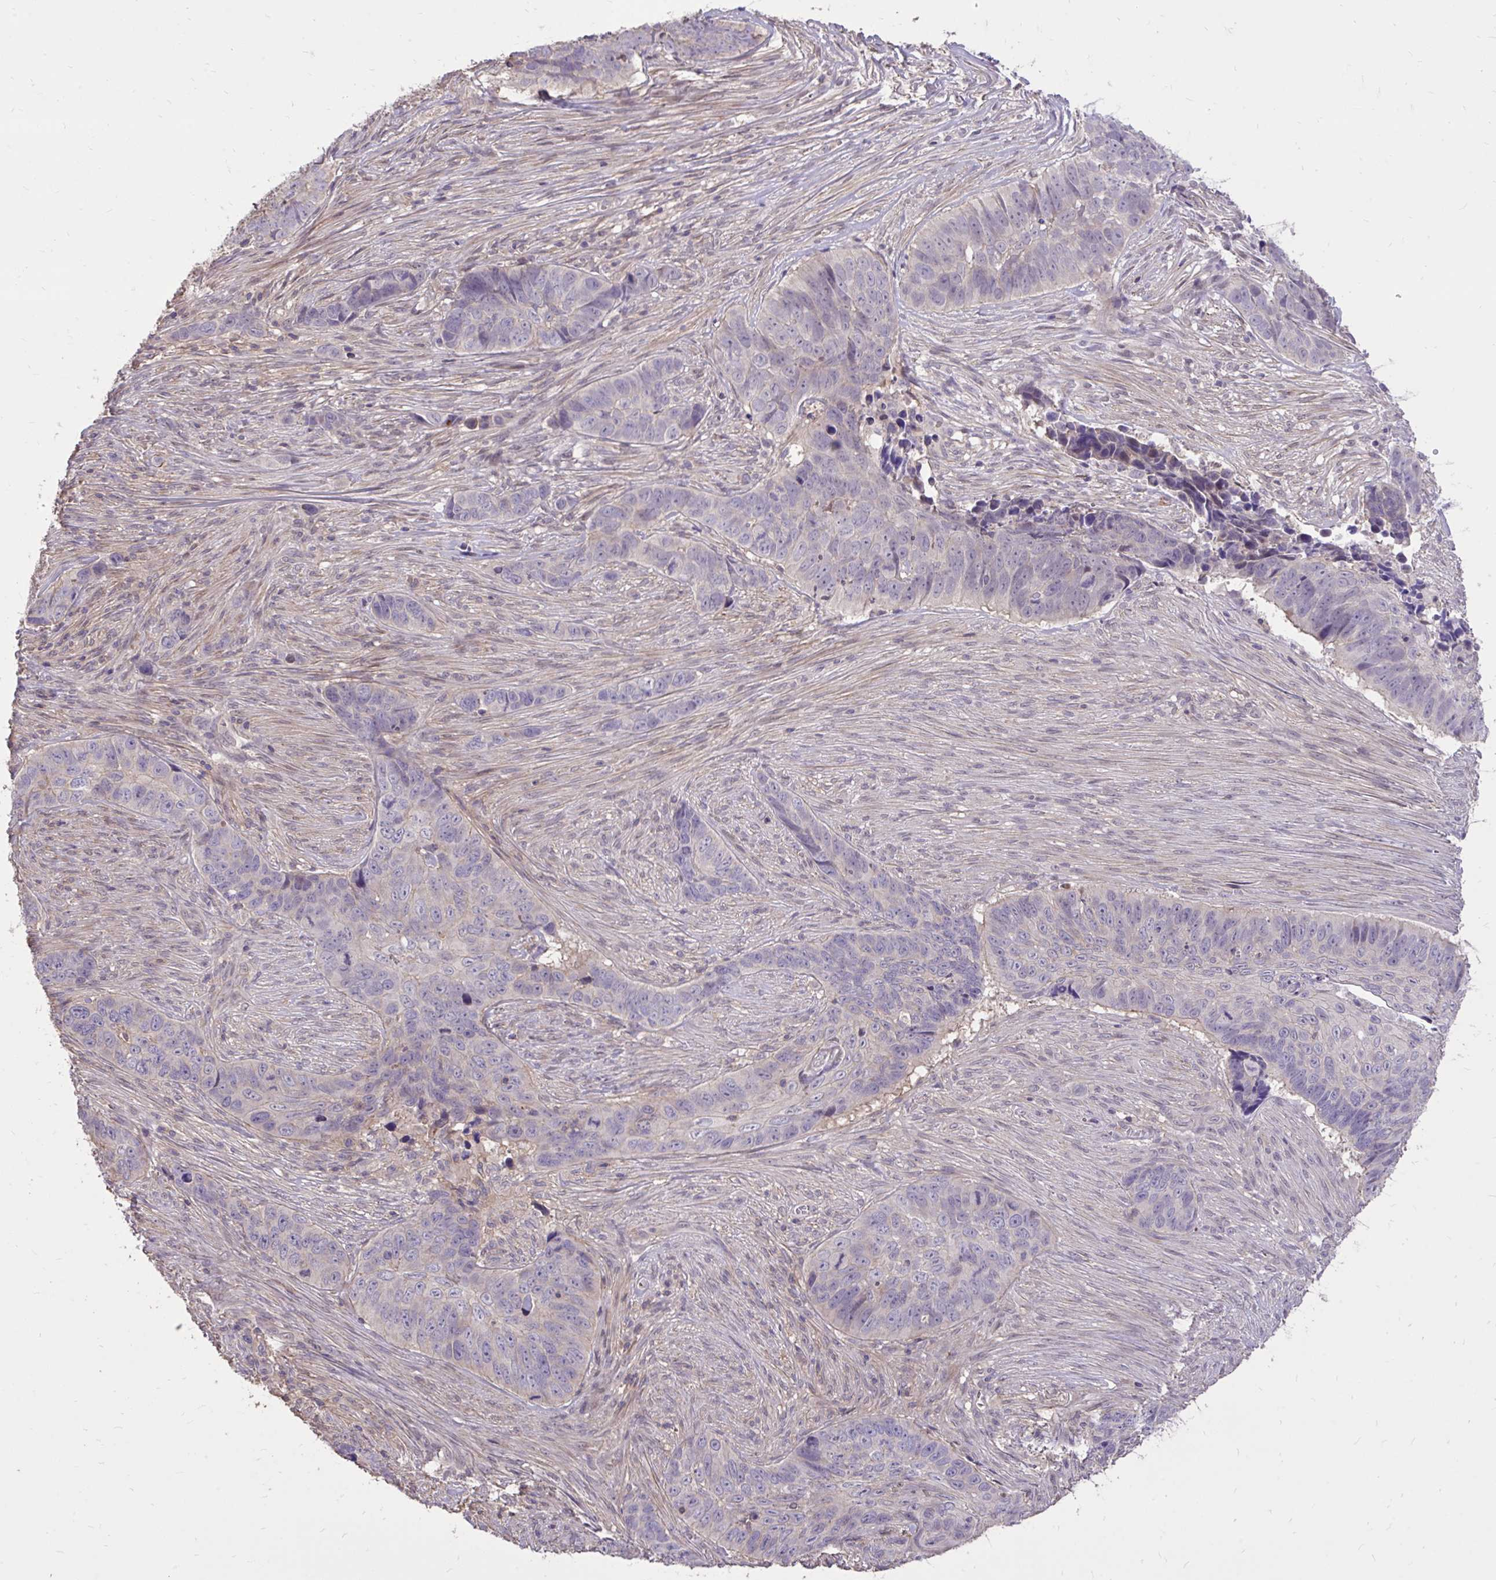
{"staining": {"intensity": "negative", "quantity": "none", "location": "none"}, "tissue": "skin cancer", "cell_type": "Tumor cells", "image_type": "cancer", "snomed": [{"axis": "morphology", "description": "Basal cell carcinoma"}, {"axis": "topography", "description": "Skin"}], "caption": "Micrograph shows no protein expression in tumor cells of skin basal cell carcinoma tissue.", "gene": "IGFL2", "patient": {"sex": "female", "age": 82}}